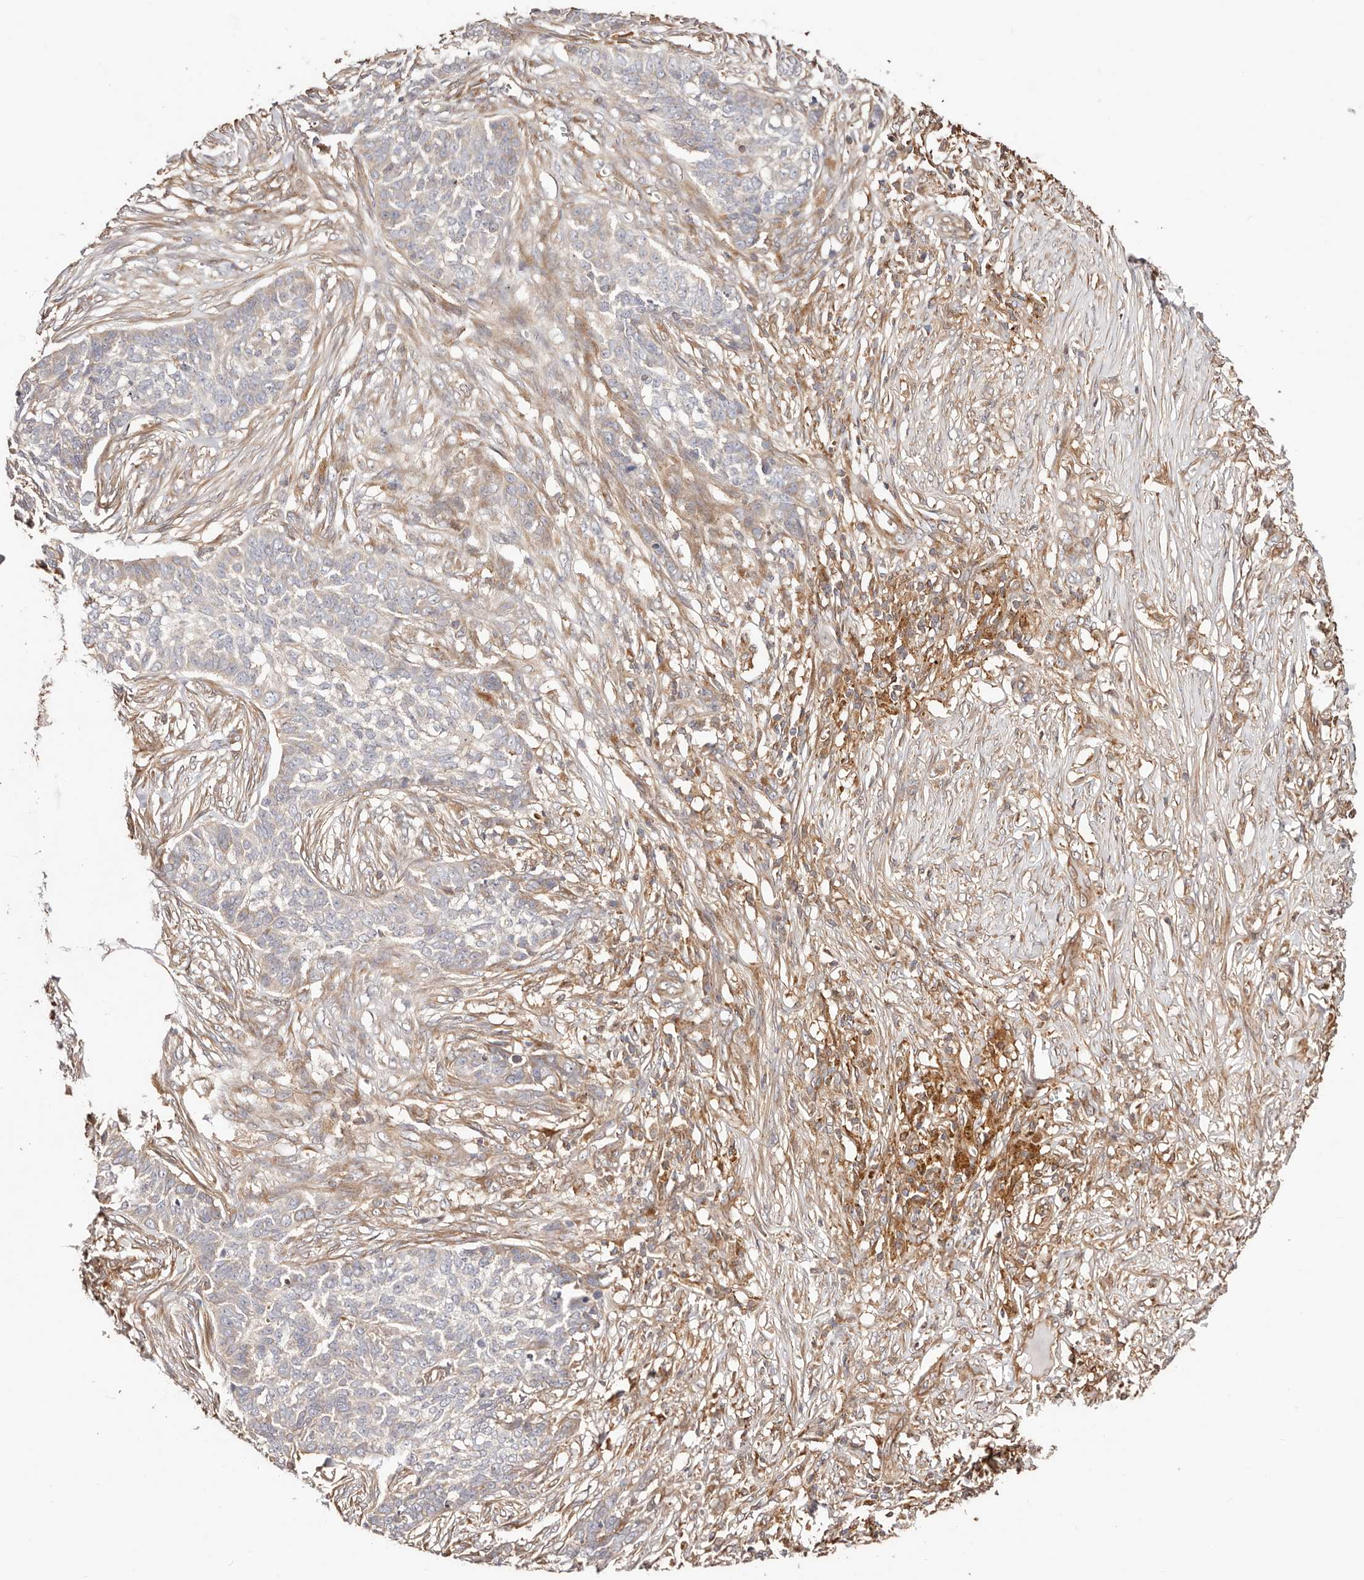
{"staining": {"intensity": "weak", "quantity": ">75%", "location": "cytoplasmic/membranous"}, "tissue": "skin cancer", "cell_type": "Tumor cells", "image_type": "cancer", "snomed": [{"axis": "morphology", "description": "Basal cell carcinoma"}, {"axis": "topography", "description": "Skin"}], "caption": "IHC of human skin basal cell carcinoma displays low levels of weak cytoplasmic/membranous positivity in about >75% of tumor cells. (DAB (3,3'-diaminobenzidine) = brown stain, brightfield microscopy at high magnification).", "gene": "MAPK1", "patient": {"sex": "male", "age": 85}}